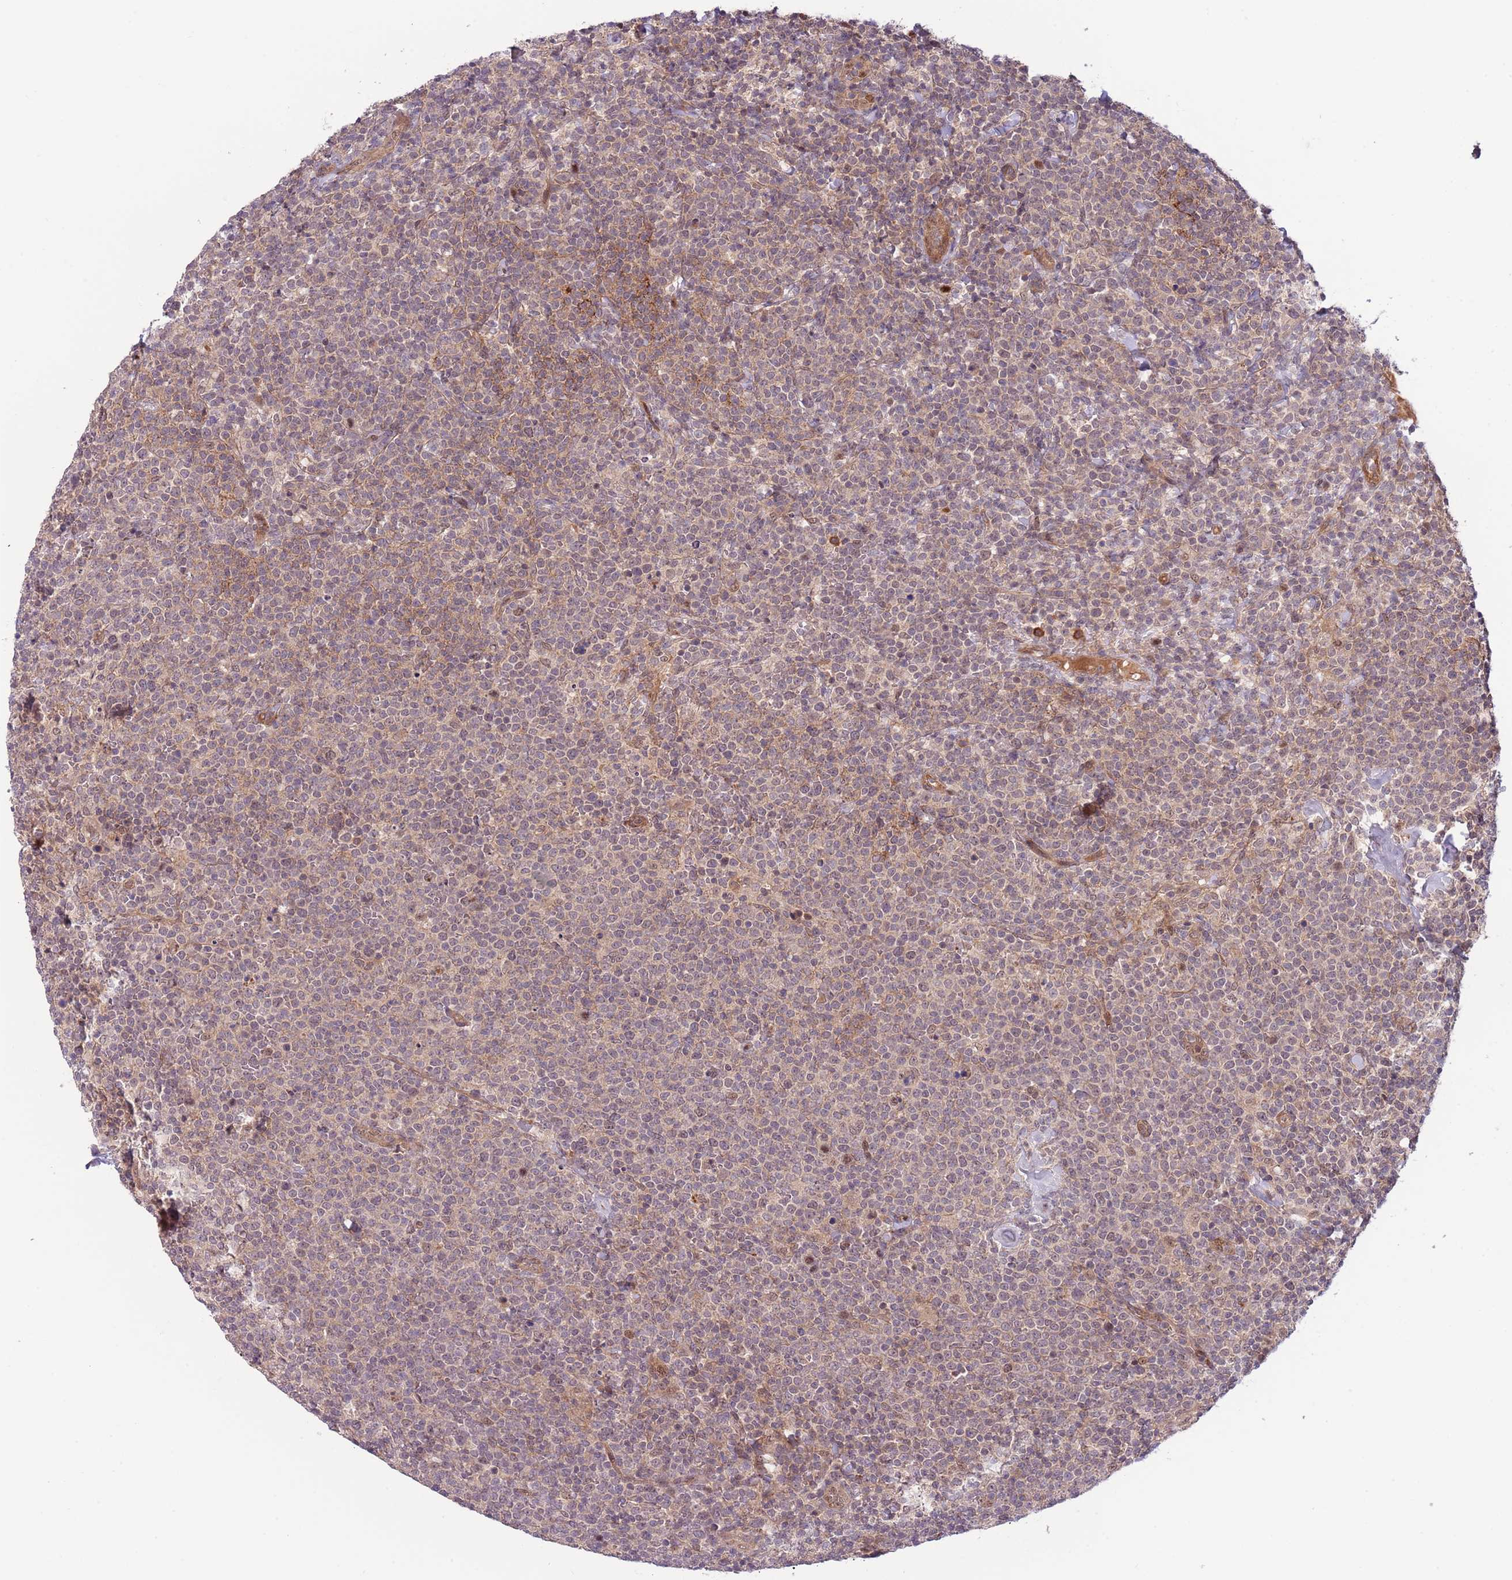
{"staining": {"intensity": "weak", "quantity": "<25%", "location": "cytoplasmic/membranous"}, "tissue": "lymphoma", "cell_type": "Tumor cells", "image_type": "cancer", "snomed": [{"axis": "morphology", "description": "Malignant lymphoma, non-Hodgkin's type, High grade"}, {"axis": "topography", "description": "Lymph node"}], "caption": "This is an IHC histopathology image of human malignant lymphoma, non-Hodgkin's type (high-grade). There is no expression in tumor cells.", "gene": "PRR16", "patient": {"sex": "male", "age": 61}}